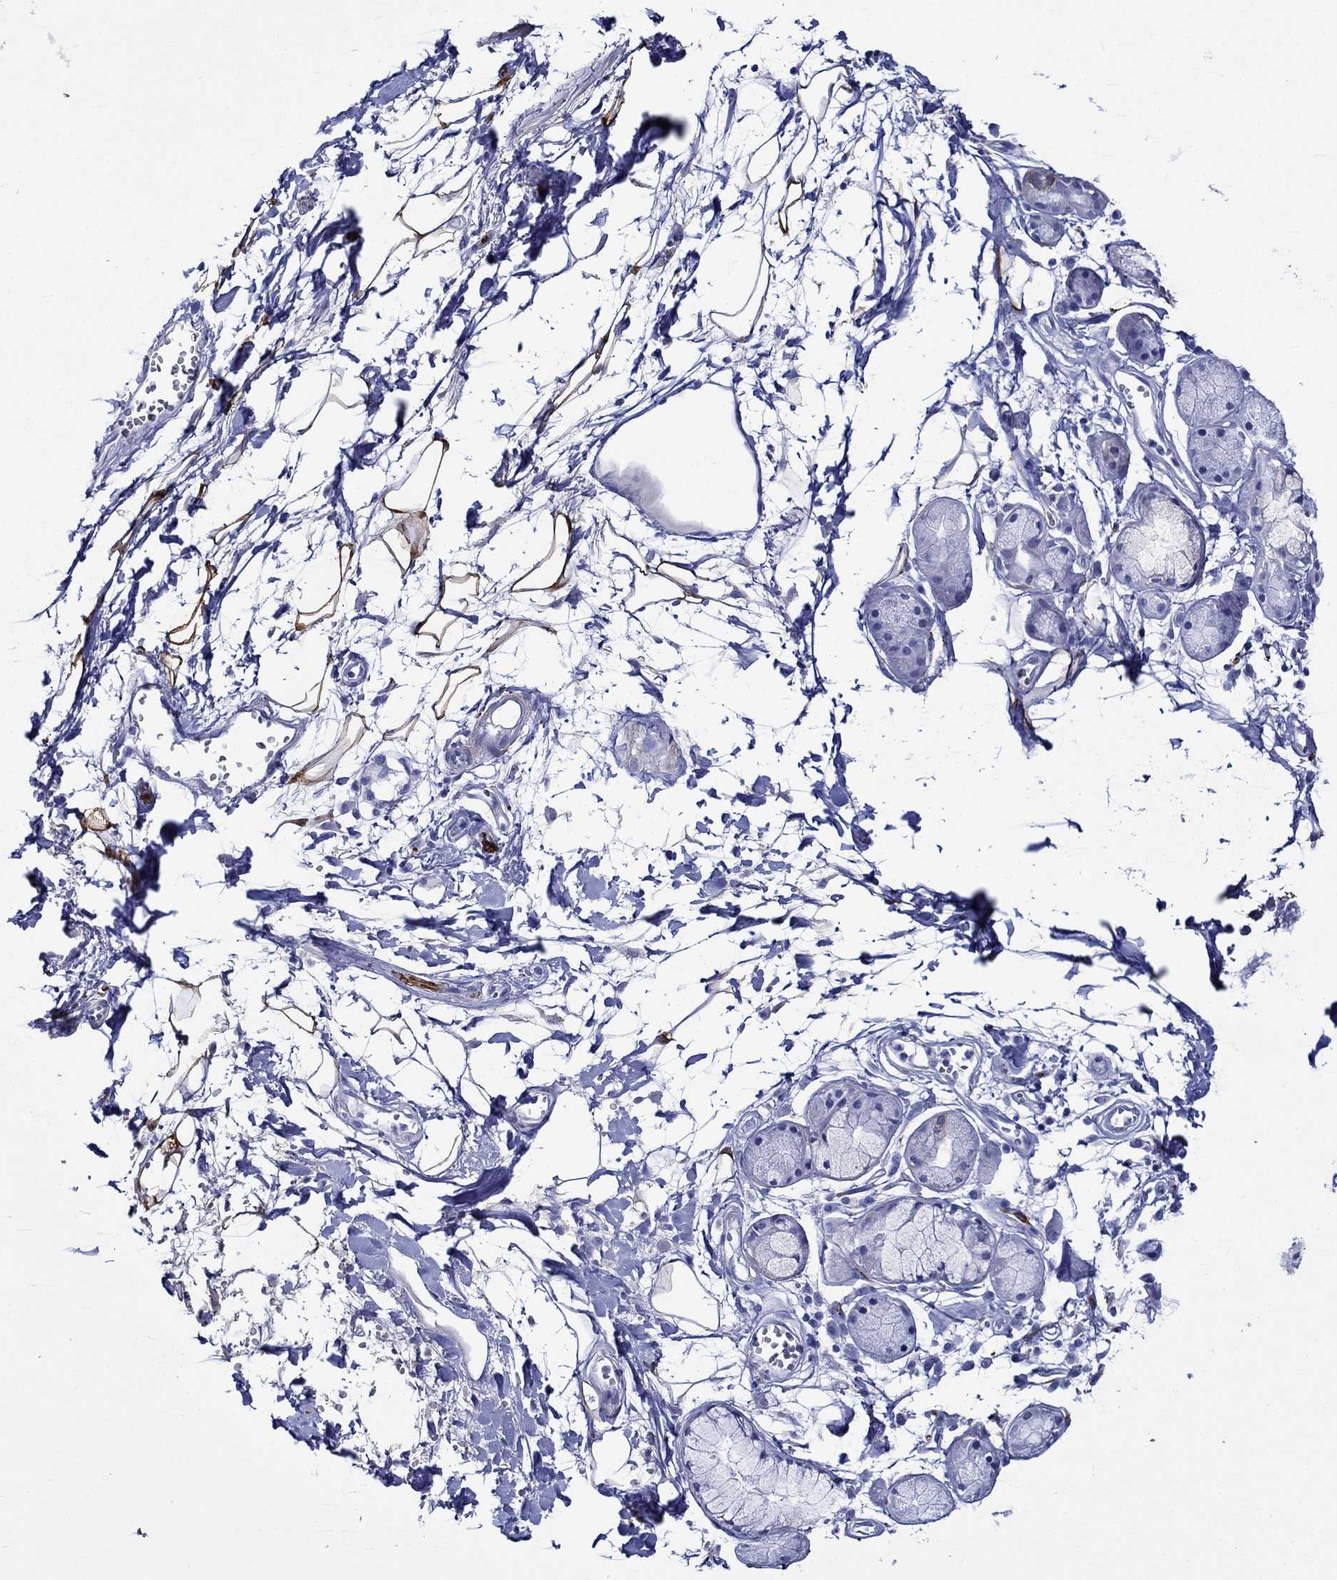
{"staining": {"intensity": "moderate", "quantity": ">75%", "location": "cytoplasmic/membranous"}, "tissue": "adipose tissue", "cell_type": "Adipocytes", "image_type": "normal", "snomed": [{"axis": "morphology", "description": "Normal tissue, NOS"}, {"axis": "morphology", "description": "Squamous cell carcinoma, NOS"}, {"axis": "topography", "description": "Cartilage tissue"}, {"axis": "topography", "description": "Lung"}], "caption": "An immunohistochemistry photomicrograph of unremarkable tissue is shown. Protein staining in brown labels moderate cytoplasmic/membranous positivity in adipose tissue within adipocytes.", "gene": "CRYAB", "patient": {"sex": "male", "age": 66}}